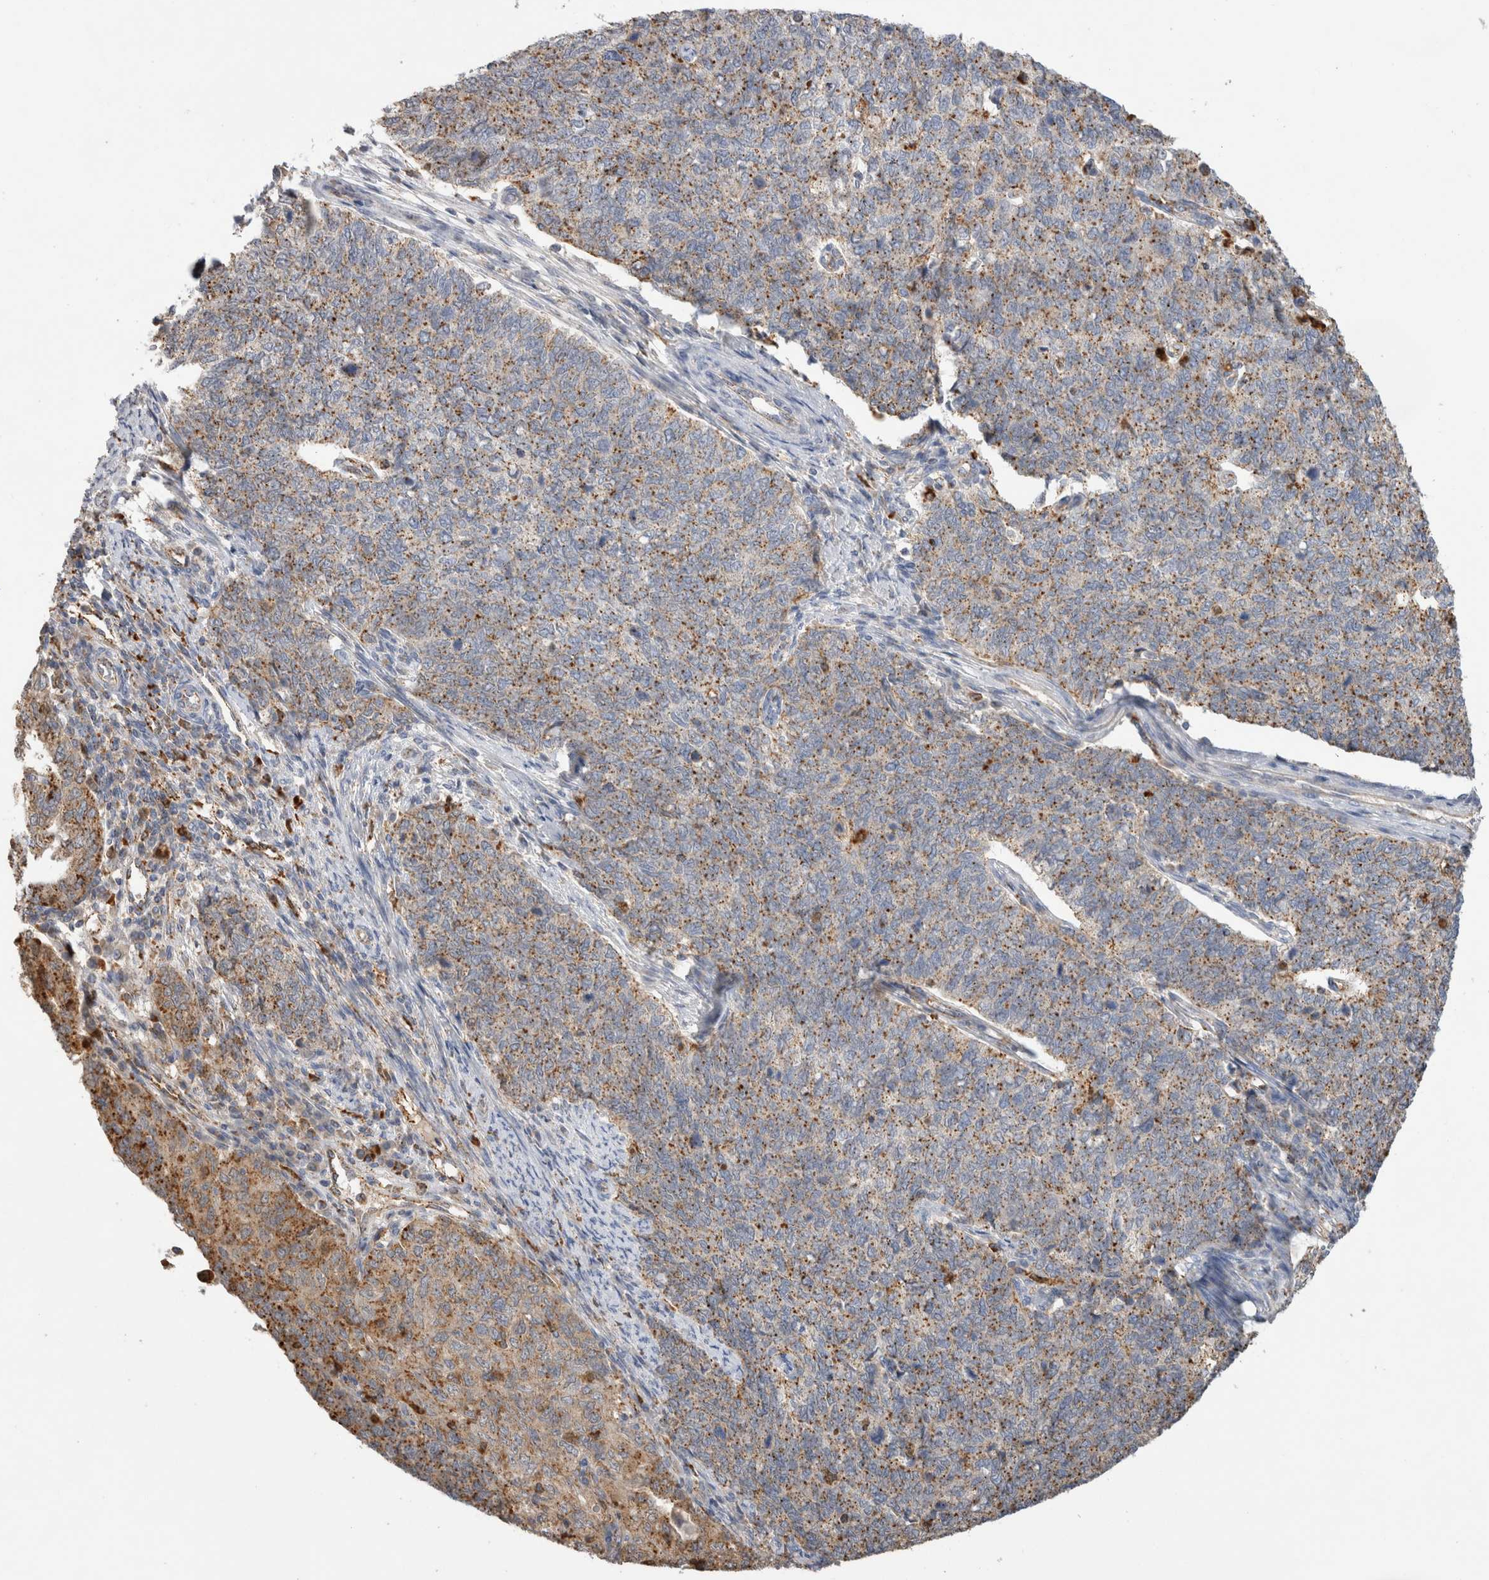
{"staining": {"intensity": "moderate", "quantity": ">75%", "location": "cytoplasmic/membranous"}, "tissue": "cervical cancer", "cell_type": "Tumor cells", "image_type": "cancer", "snomed": [{"axis": "morphology", "description": "Squamous cell carcinoma, NOS"}, {"axis": "topography", "description": "Cervix"}], "caption": "A brown stain shows moderate cytoplasmic/membranous positivity of a protein in squamous cell carcinoma (cervical) tumor cells. (Stains: DAB in brown, nuclei in blue, Microscopy: brightfield microscopy at high magnification).", "gene": "GNS", "patient": {"sex": "female", "age": 63}}